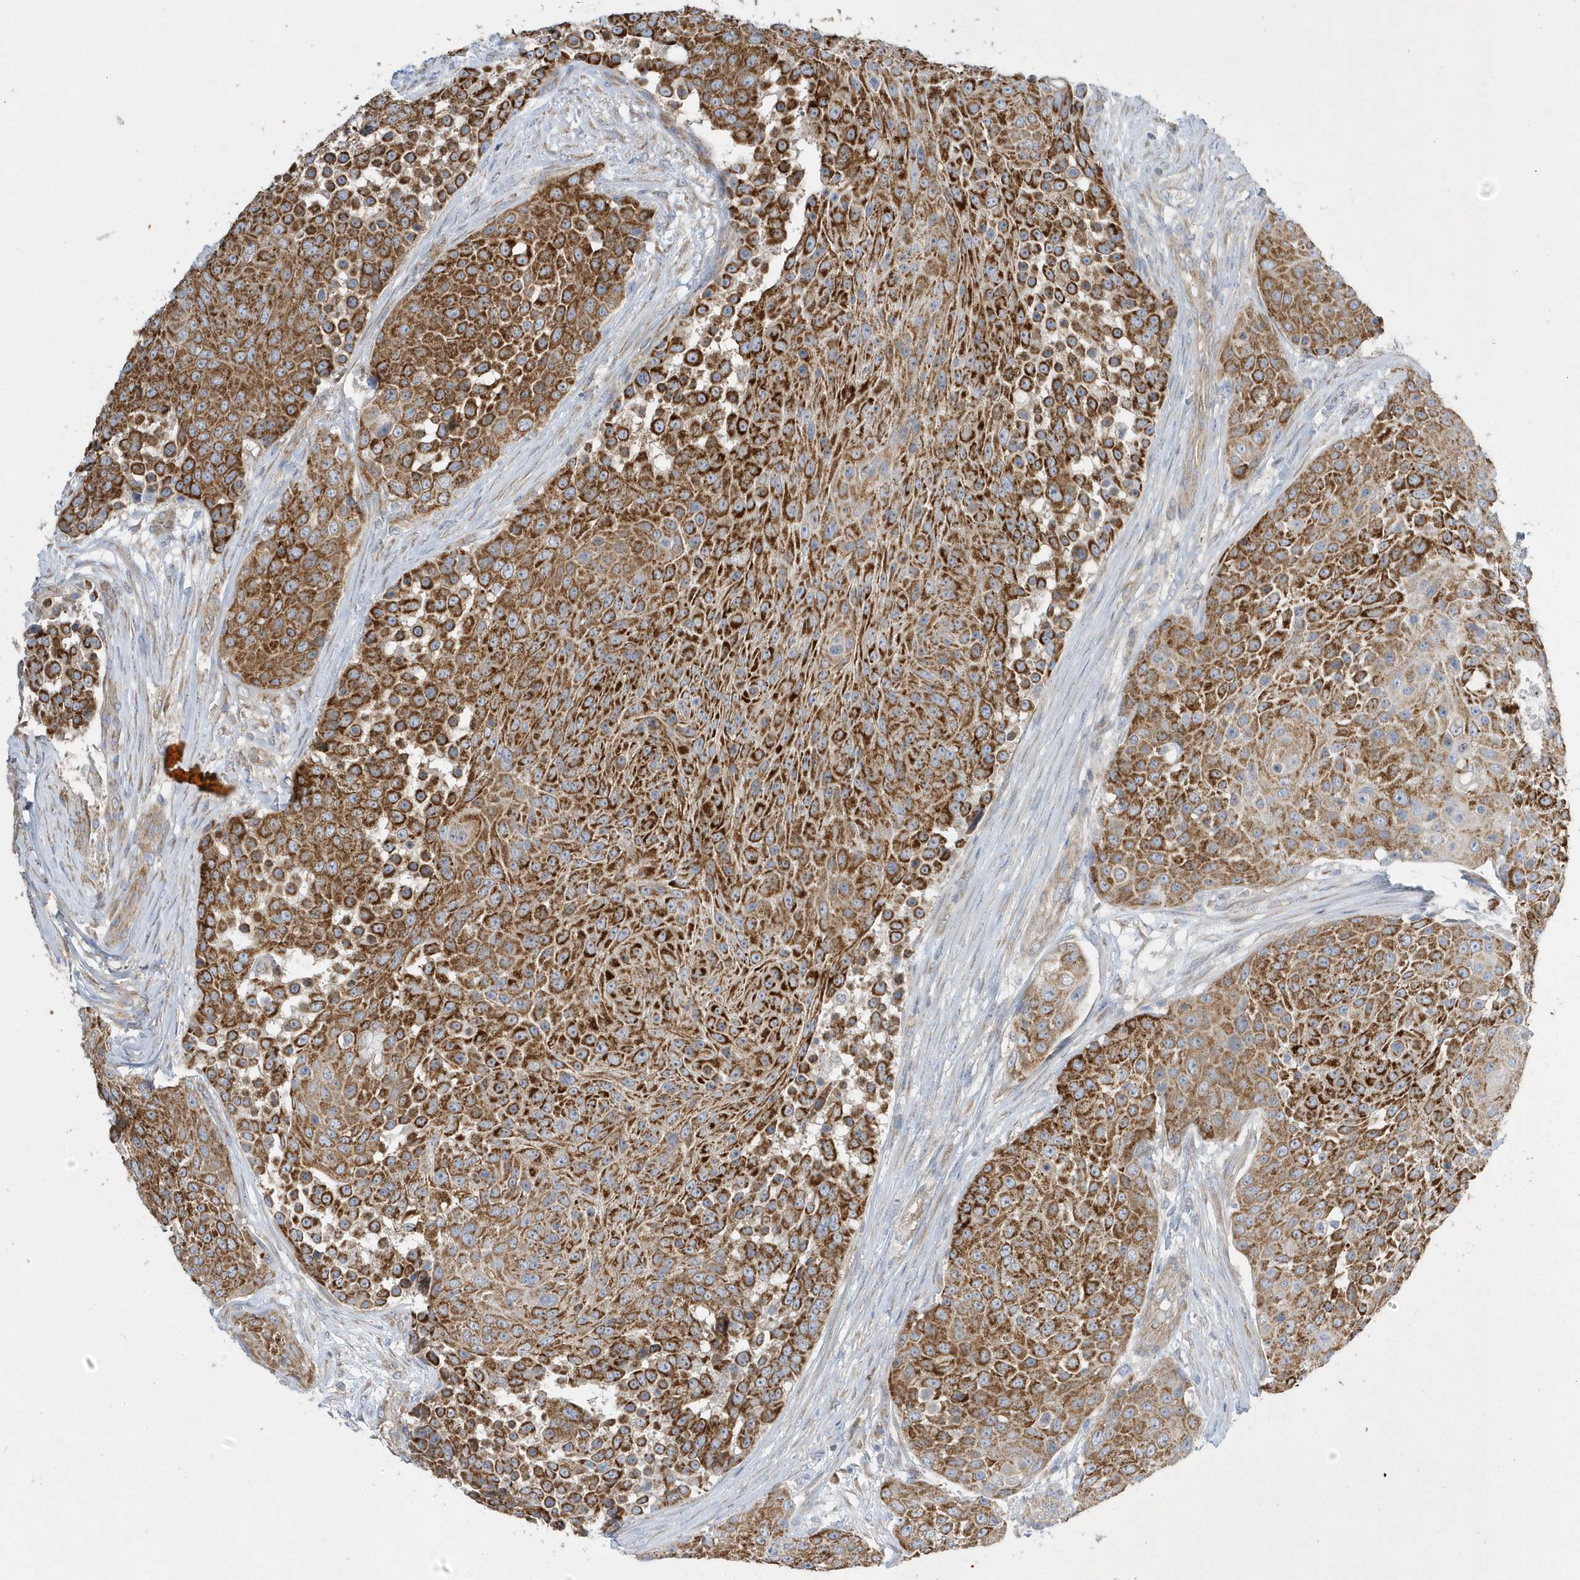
{"staining": {"intensity": "strong", "quantity": ">75%", "location": "cytoplasmic/membranous"}, "tissue": "urothelial cancer", "cell_type": "Tumor cells", "image_type": "cancer", "snomed": [{"axis": "morphology", "description": "Urothelial carcinoma, High grade"}, {"axis": "topography", "description": "Urinary bladder"}], "caption": "High-power microscopy captured an immunohistochemistry image of high-grade urothelial carcinoma, revealing strong cytoplasmic/membranous positivity in approximately >75% of tumor cells. Nuclei are stained in blue.", "gene": "SPATA5", "patient": {"sex": "female", "age": 63}}